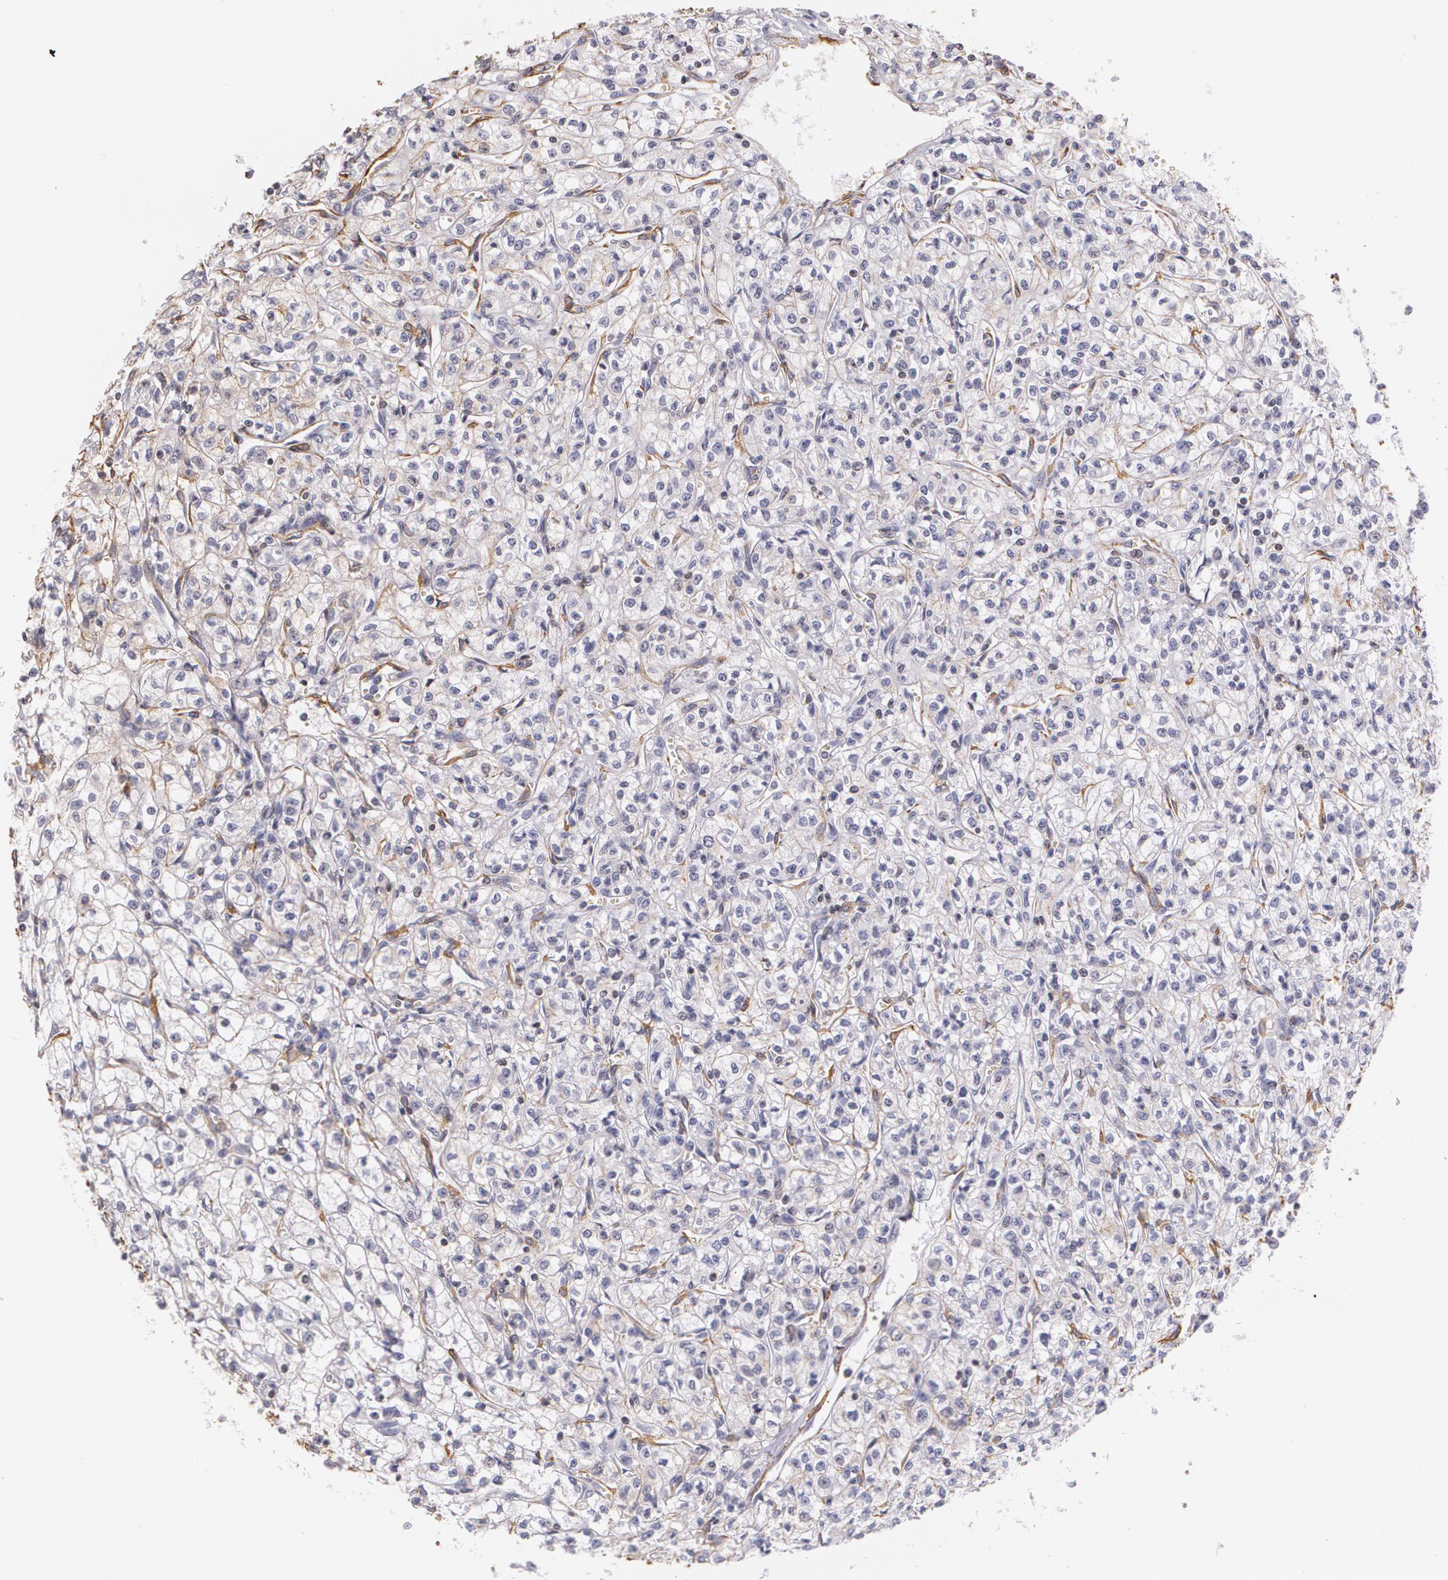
{"staining": {"intensity": "weak", "quantity": "<25%", "location": "cytoplasmic/membranous"}, "tissue": "renal cancer", "cell_type": "Tumor cells", "image_type": "cancer", "snomed": [{"axis": "morphology", "description": "Adenocarcinoma, NOS"}, {"axis": "topography", "description": "Kidney"}], "caption": "Image shows no protein expression in tumor cells of renal adenocarcinoma tissue.", "gene": "VAMP1", "patient": {"sex": "male", "age": 61}}